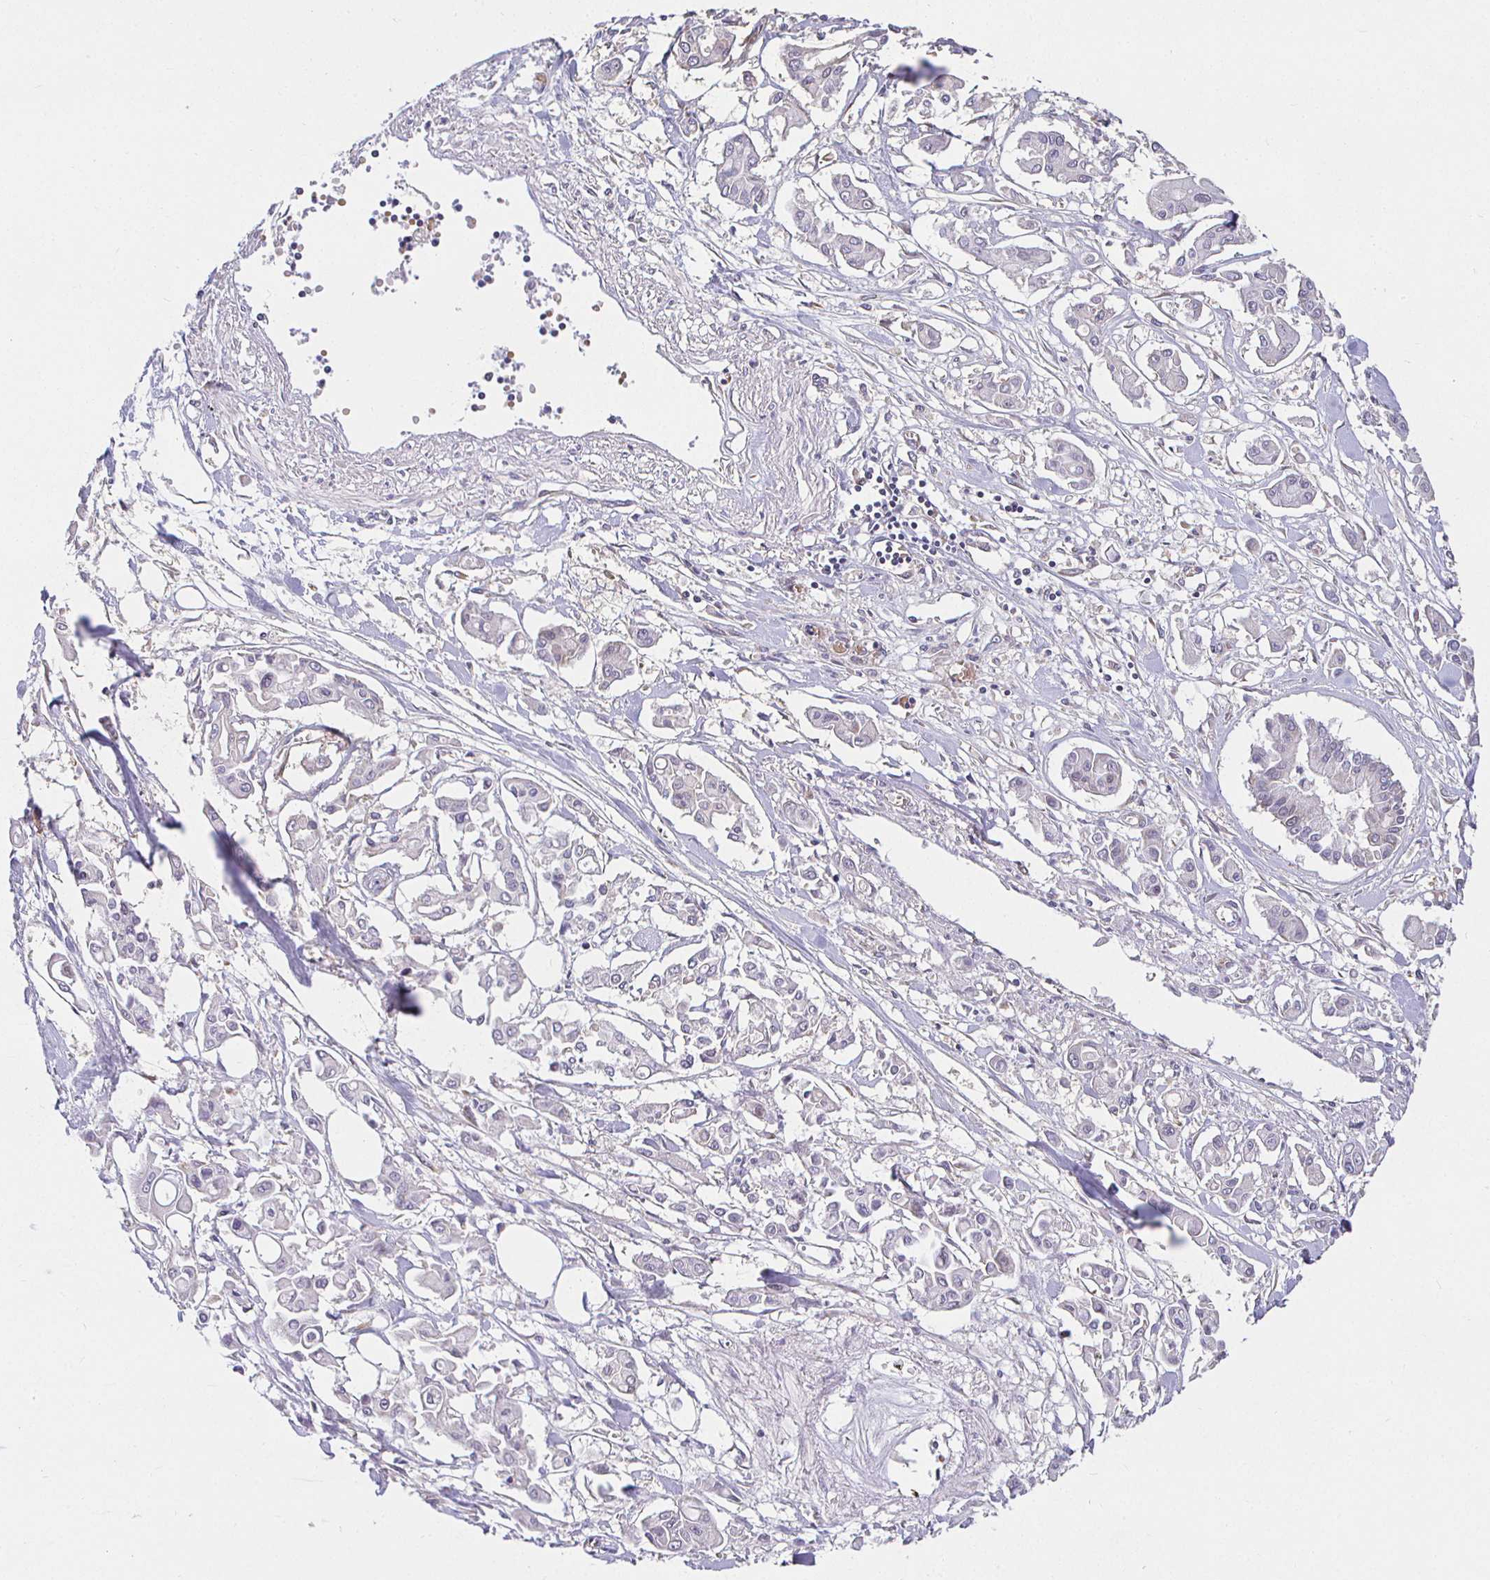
{"staining": {"intensity": "negative", "quantity": "none", "location": "none"}, "tissue": "pancreatic cancer", "cell_type": "Tumor cells", "image_type": "cancer", "snomed": [{"axis": "morphology", "description": "Adenocarcinoma, NOS"}, {"axis": "topography", "description": "Pancreas"}], "caption": "There is no significant expression in tumor cells of pancreatic cancer.", "gene": "IRAK1", "patient": {"sex": "male", "age": 61}}